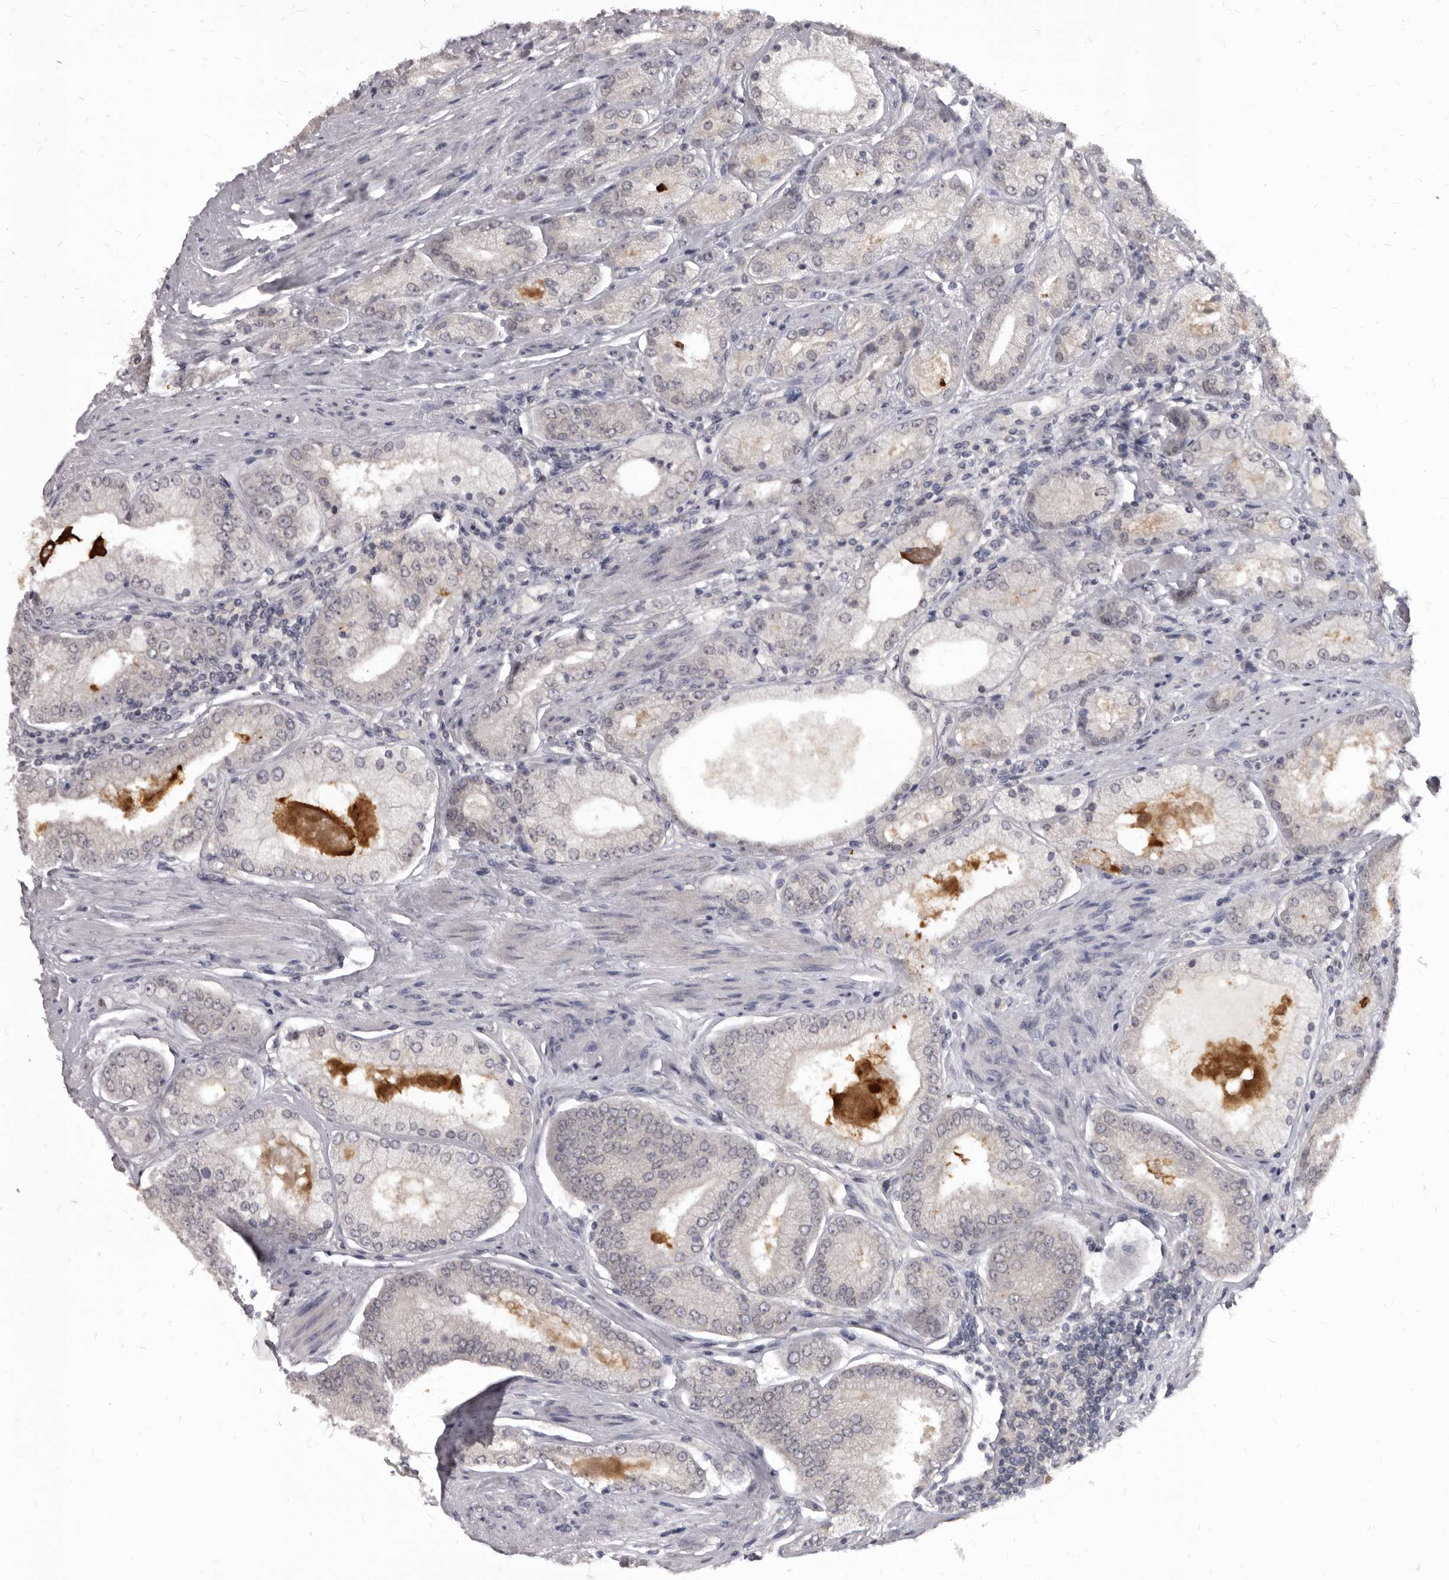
{"staining": {"intensity": "negative", "quantity": "none", "location": "none"}, "tissue": "prostate cancer", "cell_type": "Tumor cells", "image_type": "cancer", "snomed": [{"axis": "morphology", "description": "Adenocarcinoma, High grade"}, {"axis": "topography", "description": "Prostate"}], "caption": "Histopathology image shows no protein positivity in tumor cells of prostate cancer (high-grade adenocarcinoma) tissue.", "gene": "SULT1E1", "patient": {"sex": "male", "age": 58}}